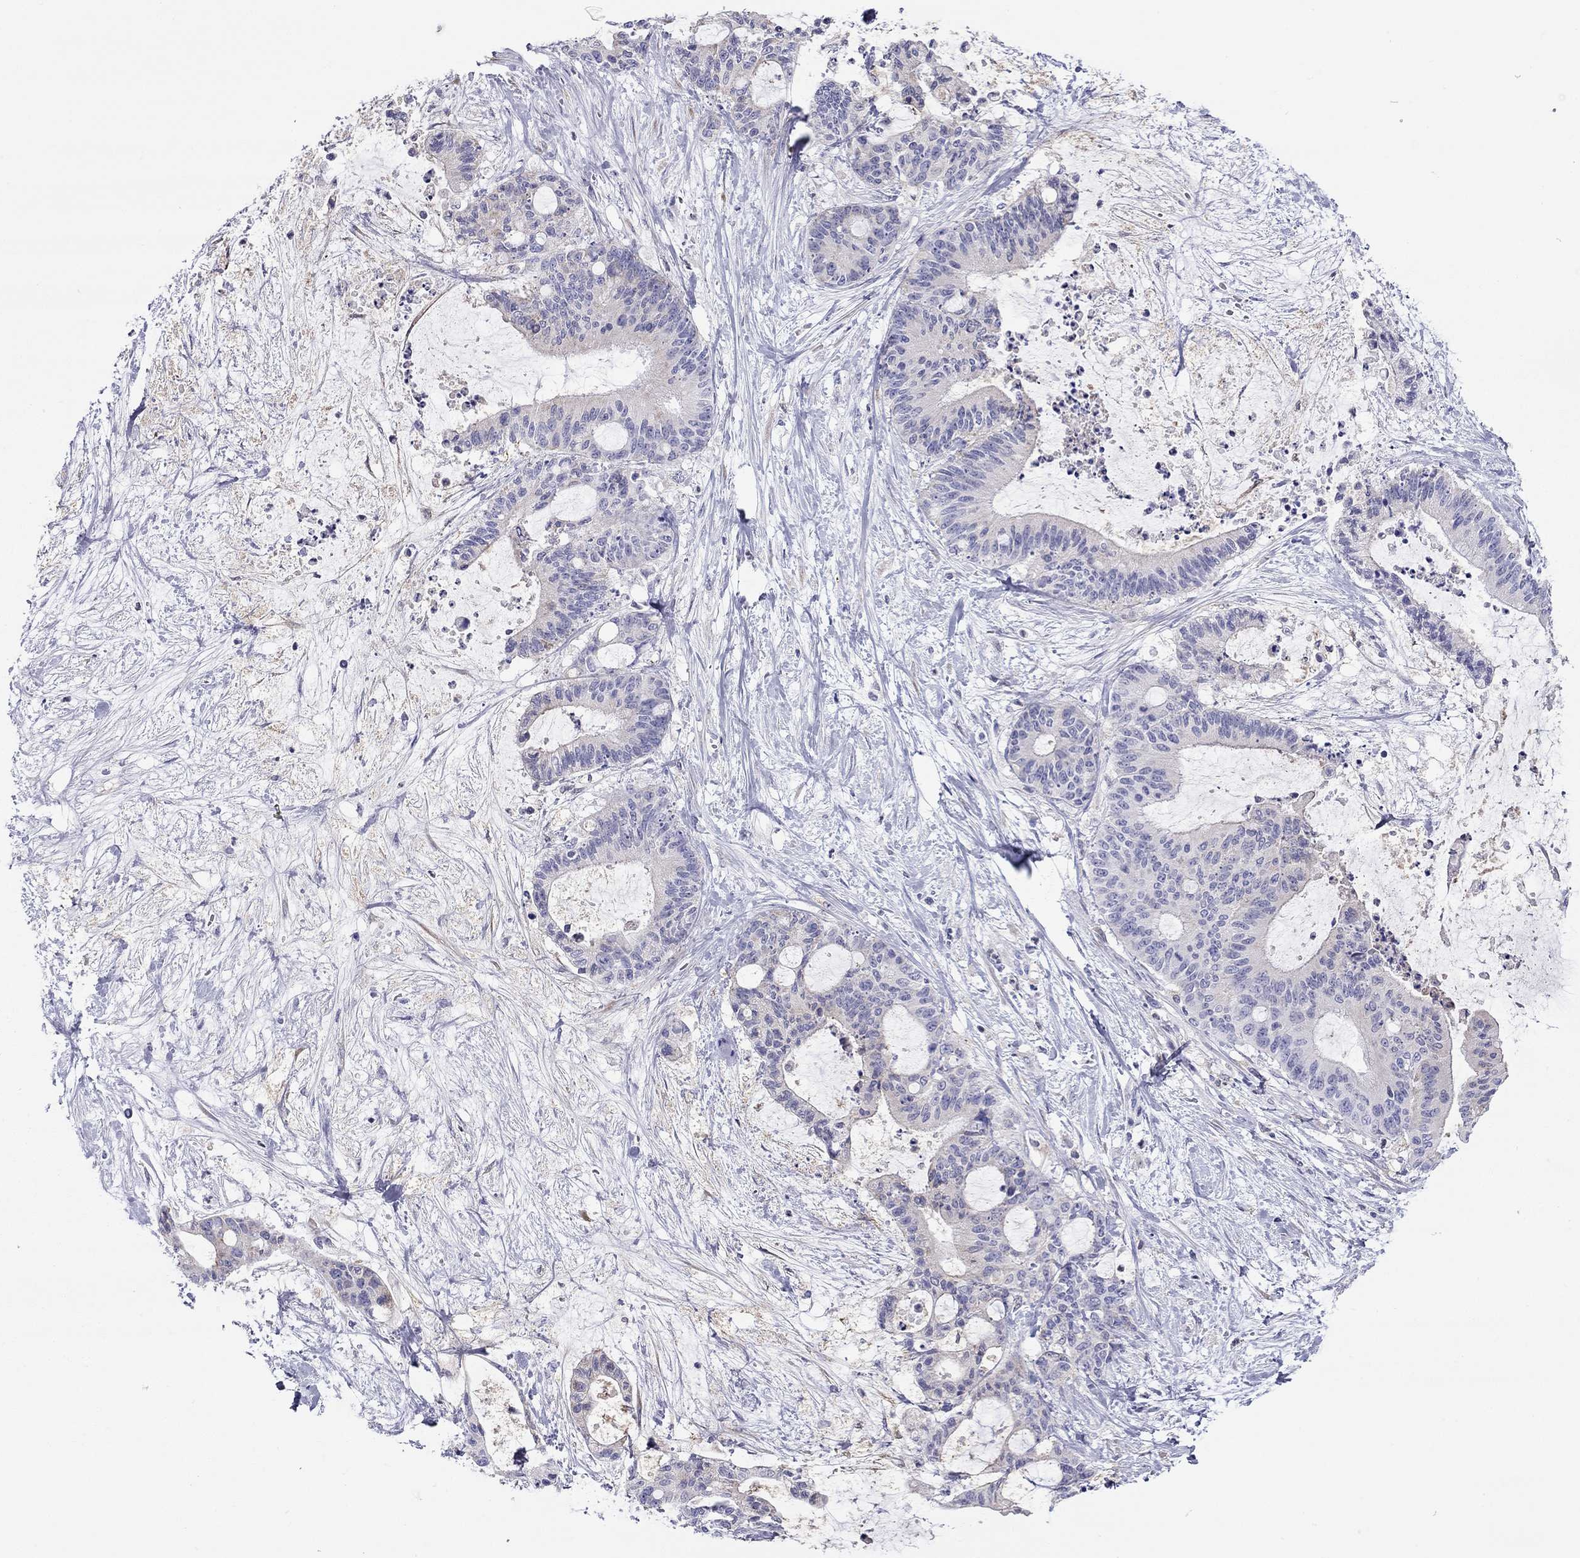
{"staining": {"intensity": "negative", "quantity": "none", "location": "none"}, "tissue": "liver cancer", "cell_type": "Tumor cells", "image_type": "cancer", "snomed": [{"axis": "morphology", "description": "Cholangiocarcinoma"}, {"axis": "topography", "description": "Liver"}], "caption": "Tumor cells are negative for brown protein staining in liver cholangiocarcinoma.", "gene": "SLC46A2", "patient": {"sex": "female", "age": 73}}